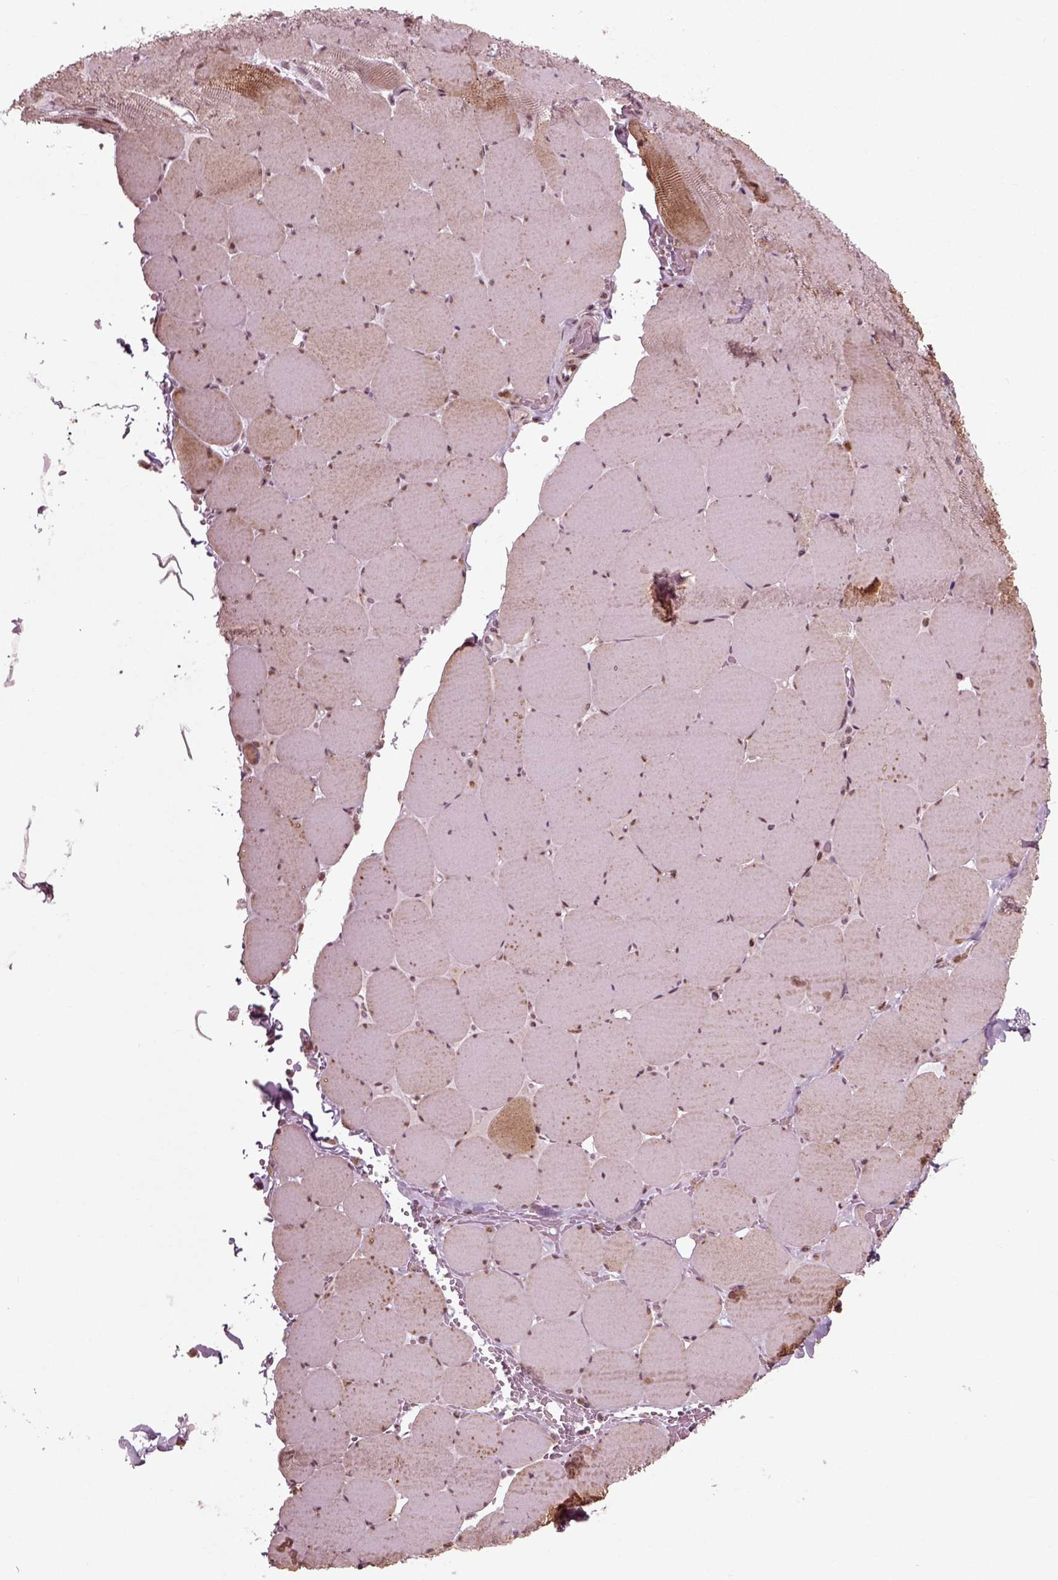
{"staining": {"intensity": "moderate", "quantity": "25%-75%", "location": "cytoplasmic/membranous,nuclear"}, "tissue": "skeletal muscle", "cell_type": "Myocytes", "image_type": "normal", "snomed": [{"axis": "morphology", "description": "Normal tissue, NOS"}, {"axis": "morphology", "description": "Malignant melanoma, Metastatic site"}, {"axis": "topography", "description": "Skeletal muscle"}], "caption": "Moderate cytoplasmic/membranous,nuclear expression for a protein is seen in approximately 25%-75% of myocytes of unremarkable skeletal muscle using IHC.", "gene": "CDC14A", "patient": {"sex": "male", "age": 50}}